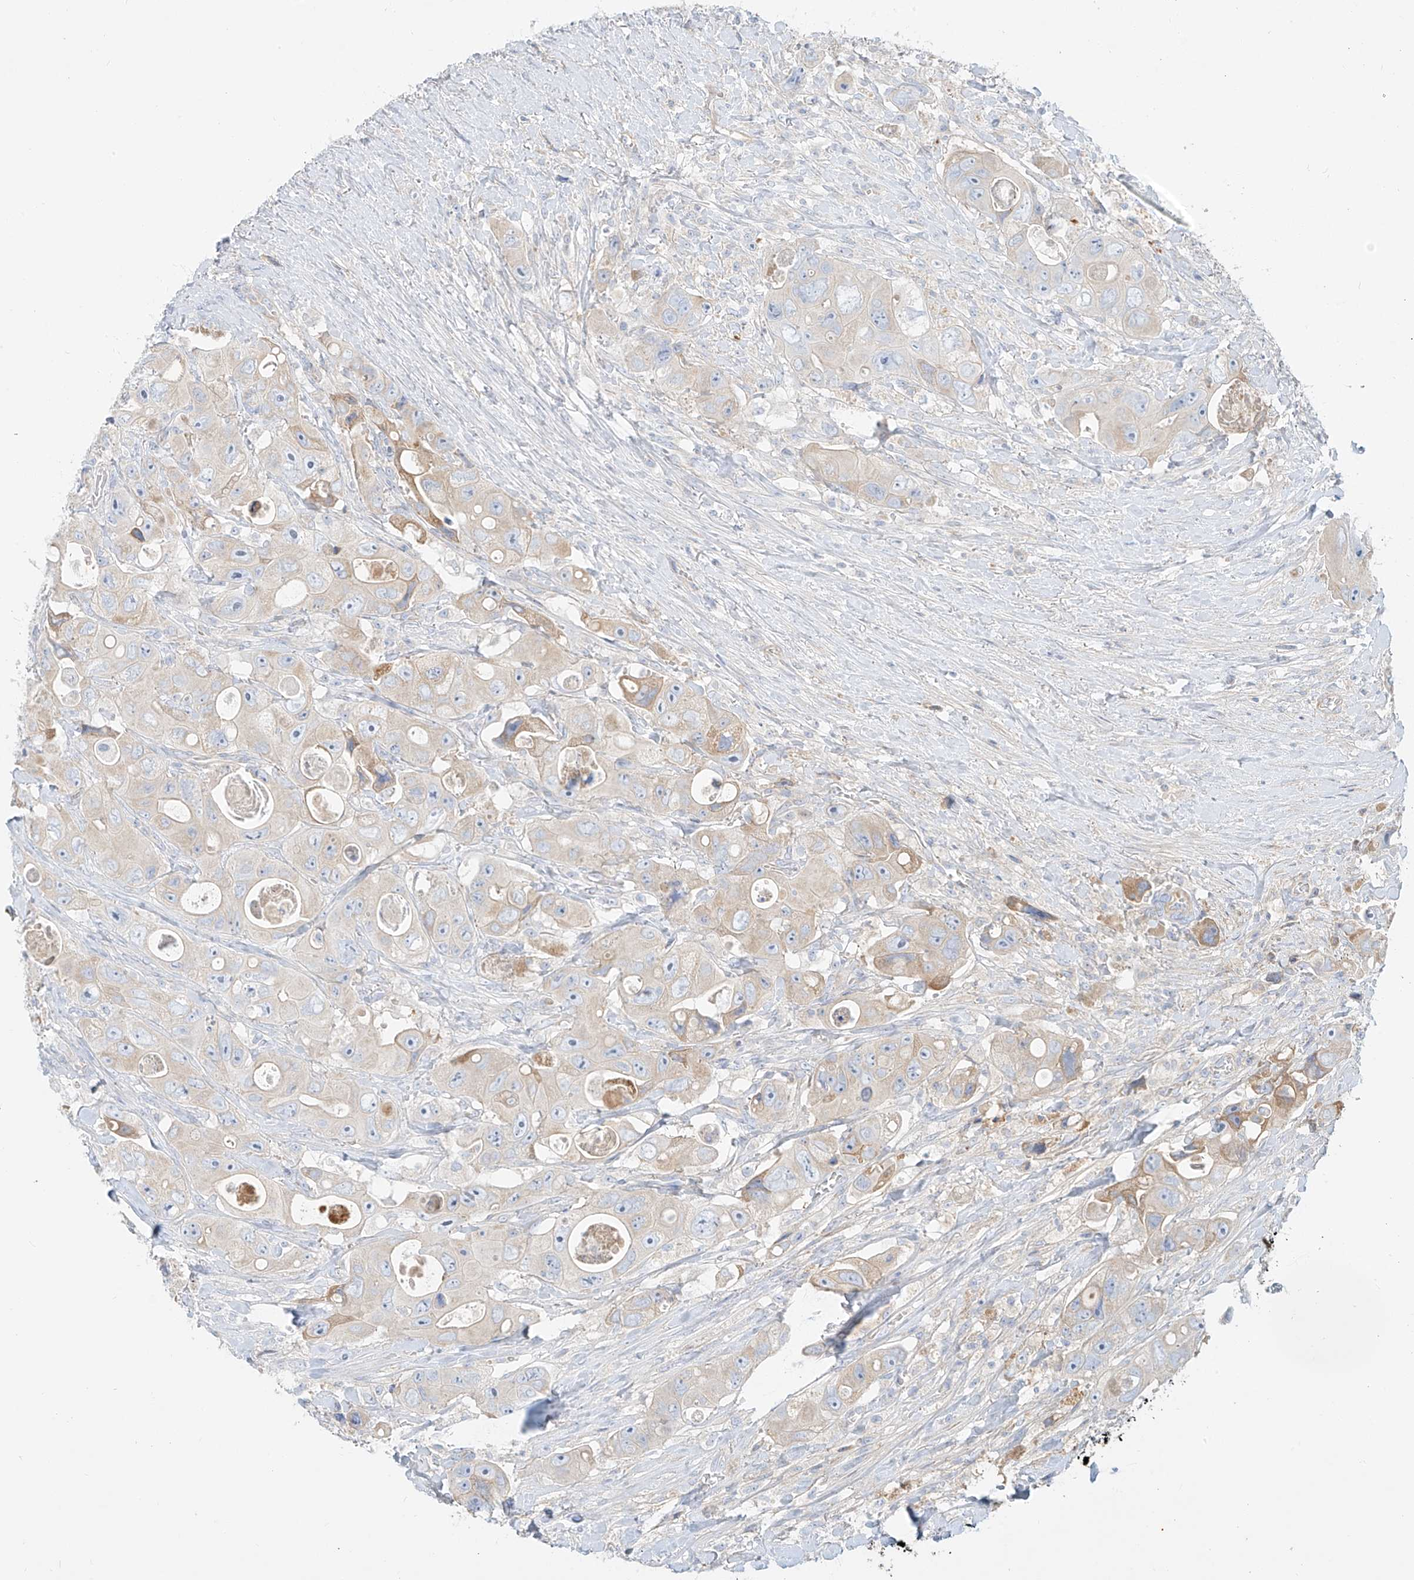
{"staining": {"intensity": "moderate", "quantity": "<25%", "location": "cytoplasmic/membranous"}, "tissue": "colorectal cancer", "cell_type": "Tumor cells", "image_type": "cancer", "snomed": [{"axis": "morphology", "description": "Adenocarcinoma, NOS"}, {"axis": "topography", "description": "Colon"}], "caption": "Moderate cytoplasmic/membranous expression is seen in approximately <25% of tumor cells in colorectal adenocarcinoma.", "gene": "OCSTAMP", "patient": {"sex": "female", "age": 46}}